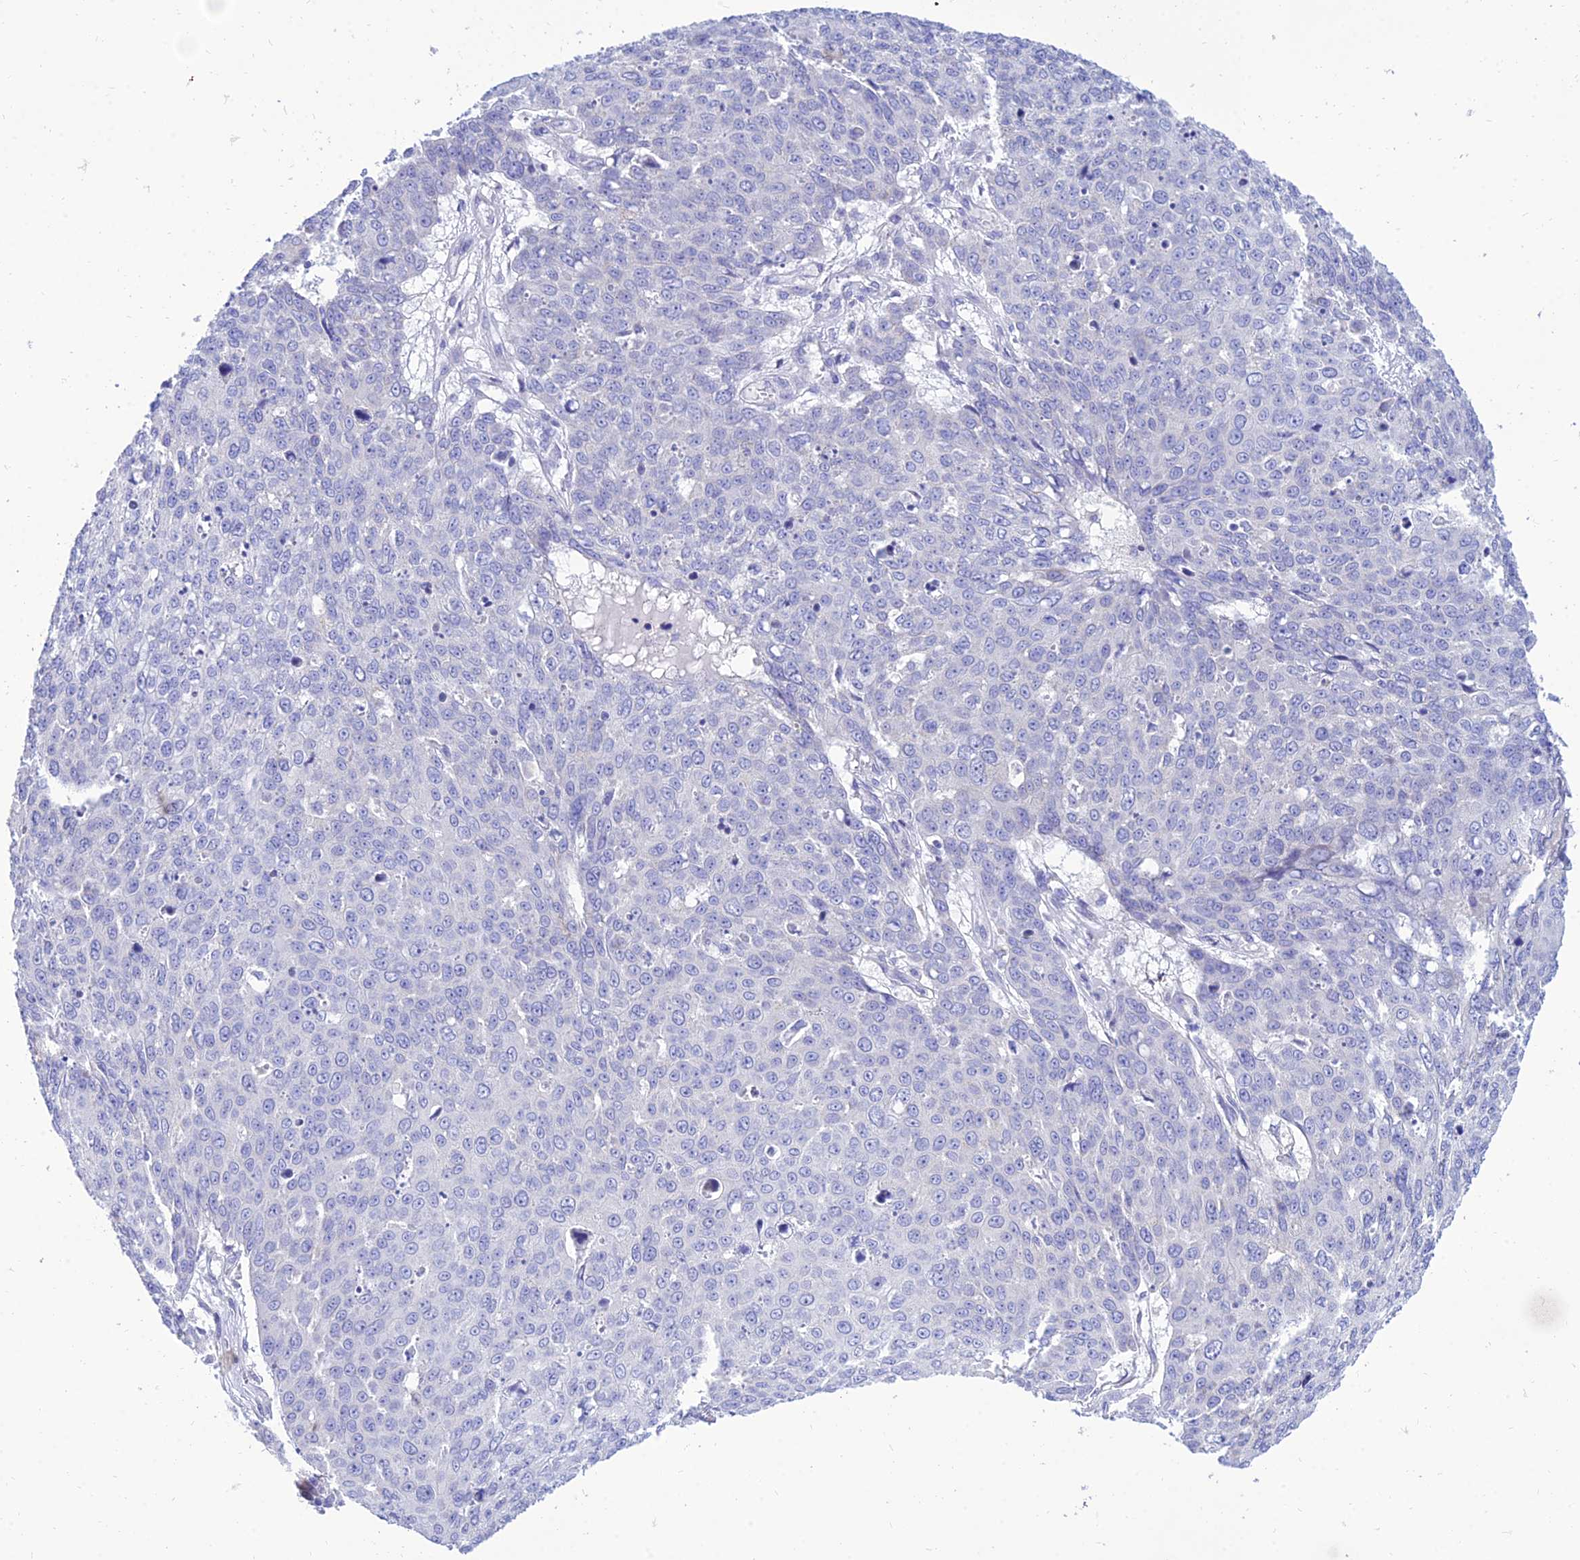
{"staining": {"intensity": "negative", "quantity": "none", "location": "none"}, "tissue": "skin cancer", "cell_type": "Tumor cells", "image_type": "cancer", "snomed": [{"axis": "morphology", "description": "Squamous cell carcinoma, NOS"}, {"axis": "topography", "description": "Skin"}], "caption": "The IHC histopathology image has no significant positivity in tumor cells of squamous cell carcinoma (skin) tissue.", "gene": "PKN3", "patient": {"sex": "male", "age": 71}}